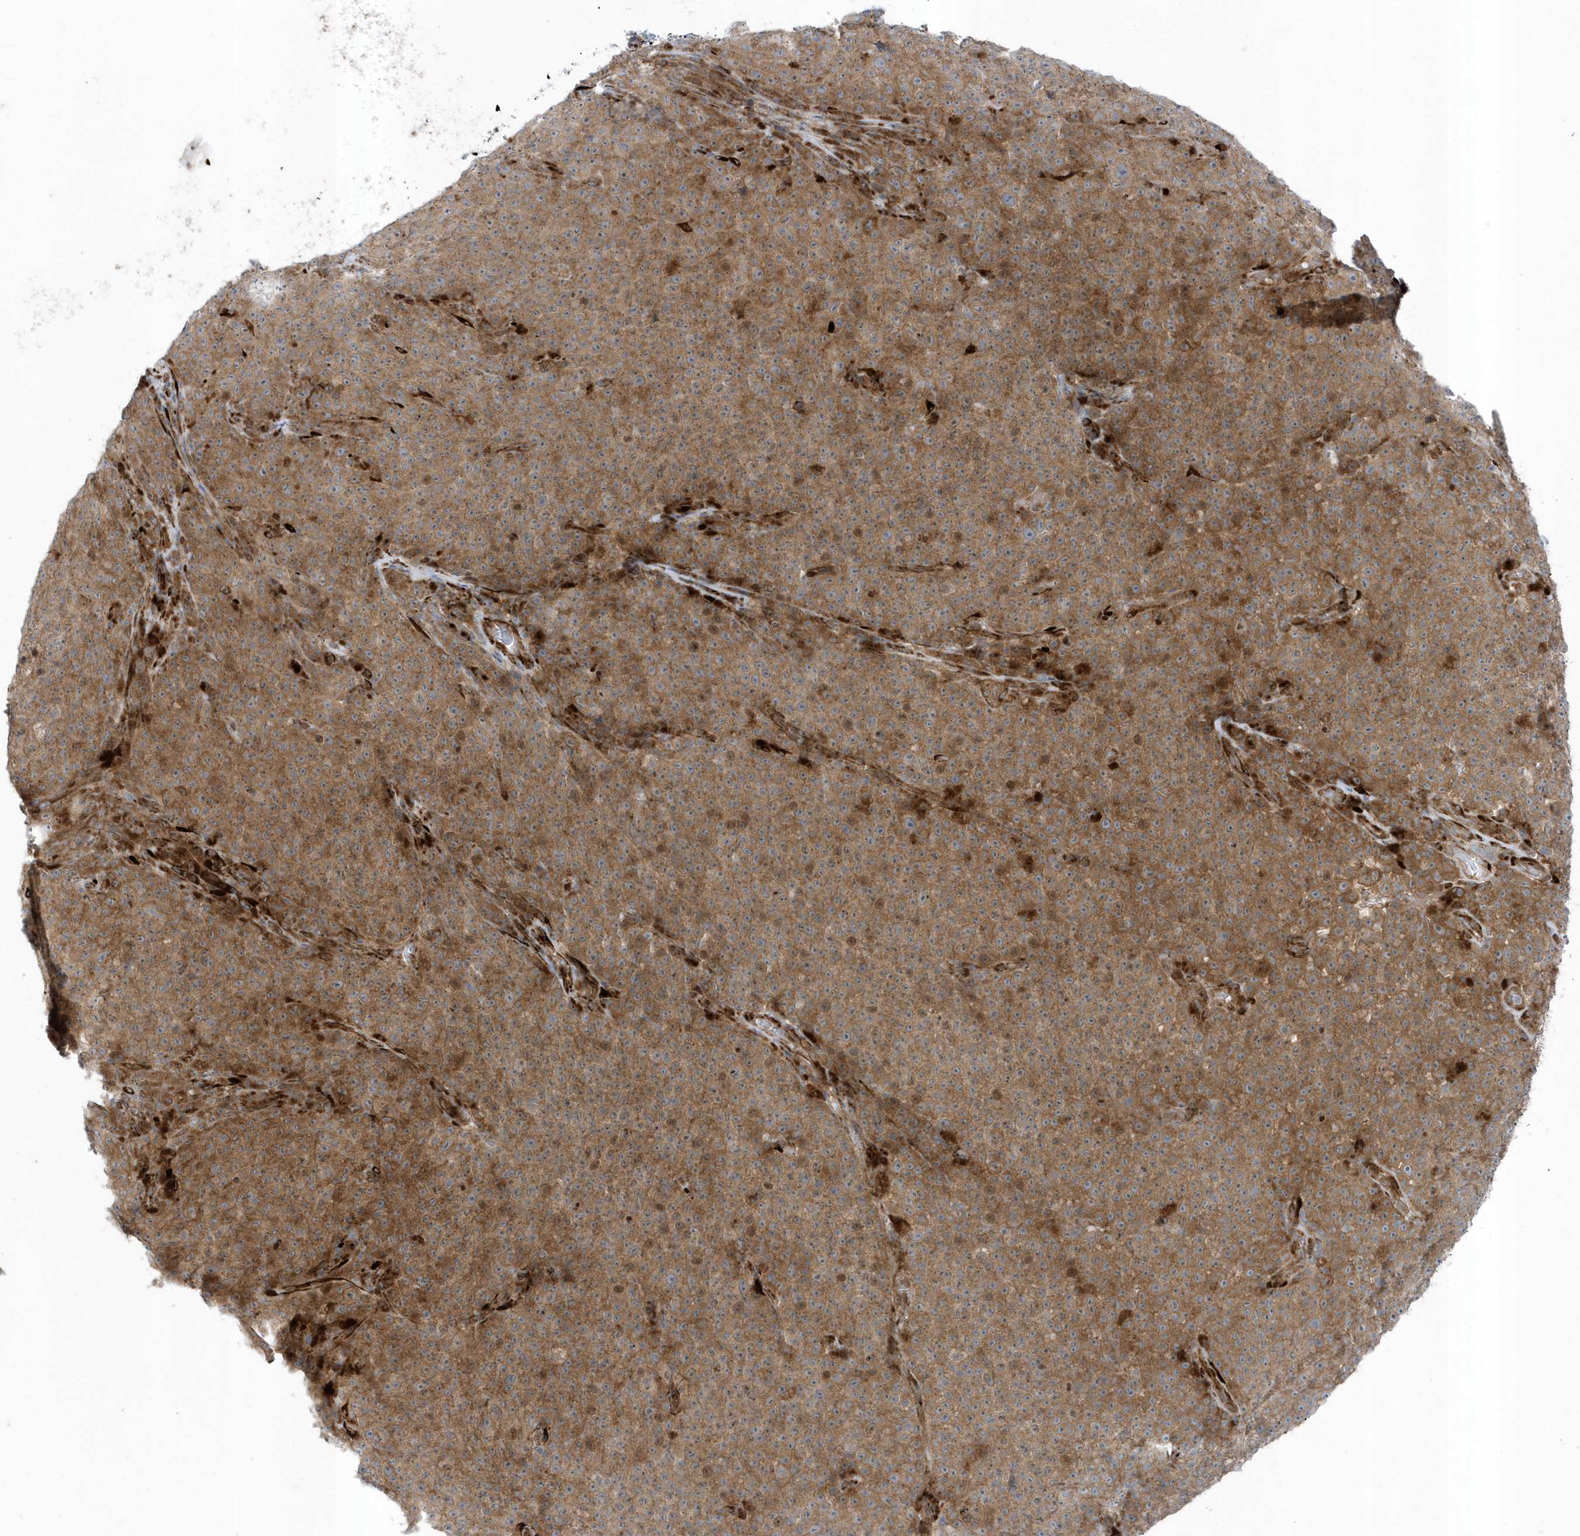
{"staining": {"intensity": "moderate", "quantity": ">75%", "location": "cytoplasmic/membranous"}, "tissue": "melanoma", "cell_type": "Tumor cells", "image_type": "cancer", "snomed": [{"axis": "morphology", "description": "Malignant melanoma, NOS"}, {"axis": "topography", "description": "Skin"}], "caption": "Immunohistochemical staining of melanoma displays medium levels of moderate cytoplasmic/membranous positivity in approximately >75% of tumor cells.", "gene": "FAM98A", "patient": {"sex": "female", "age": 82}}